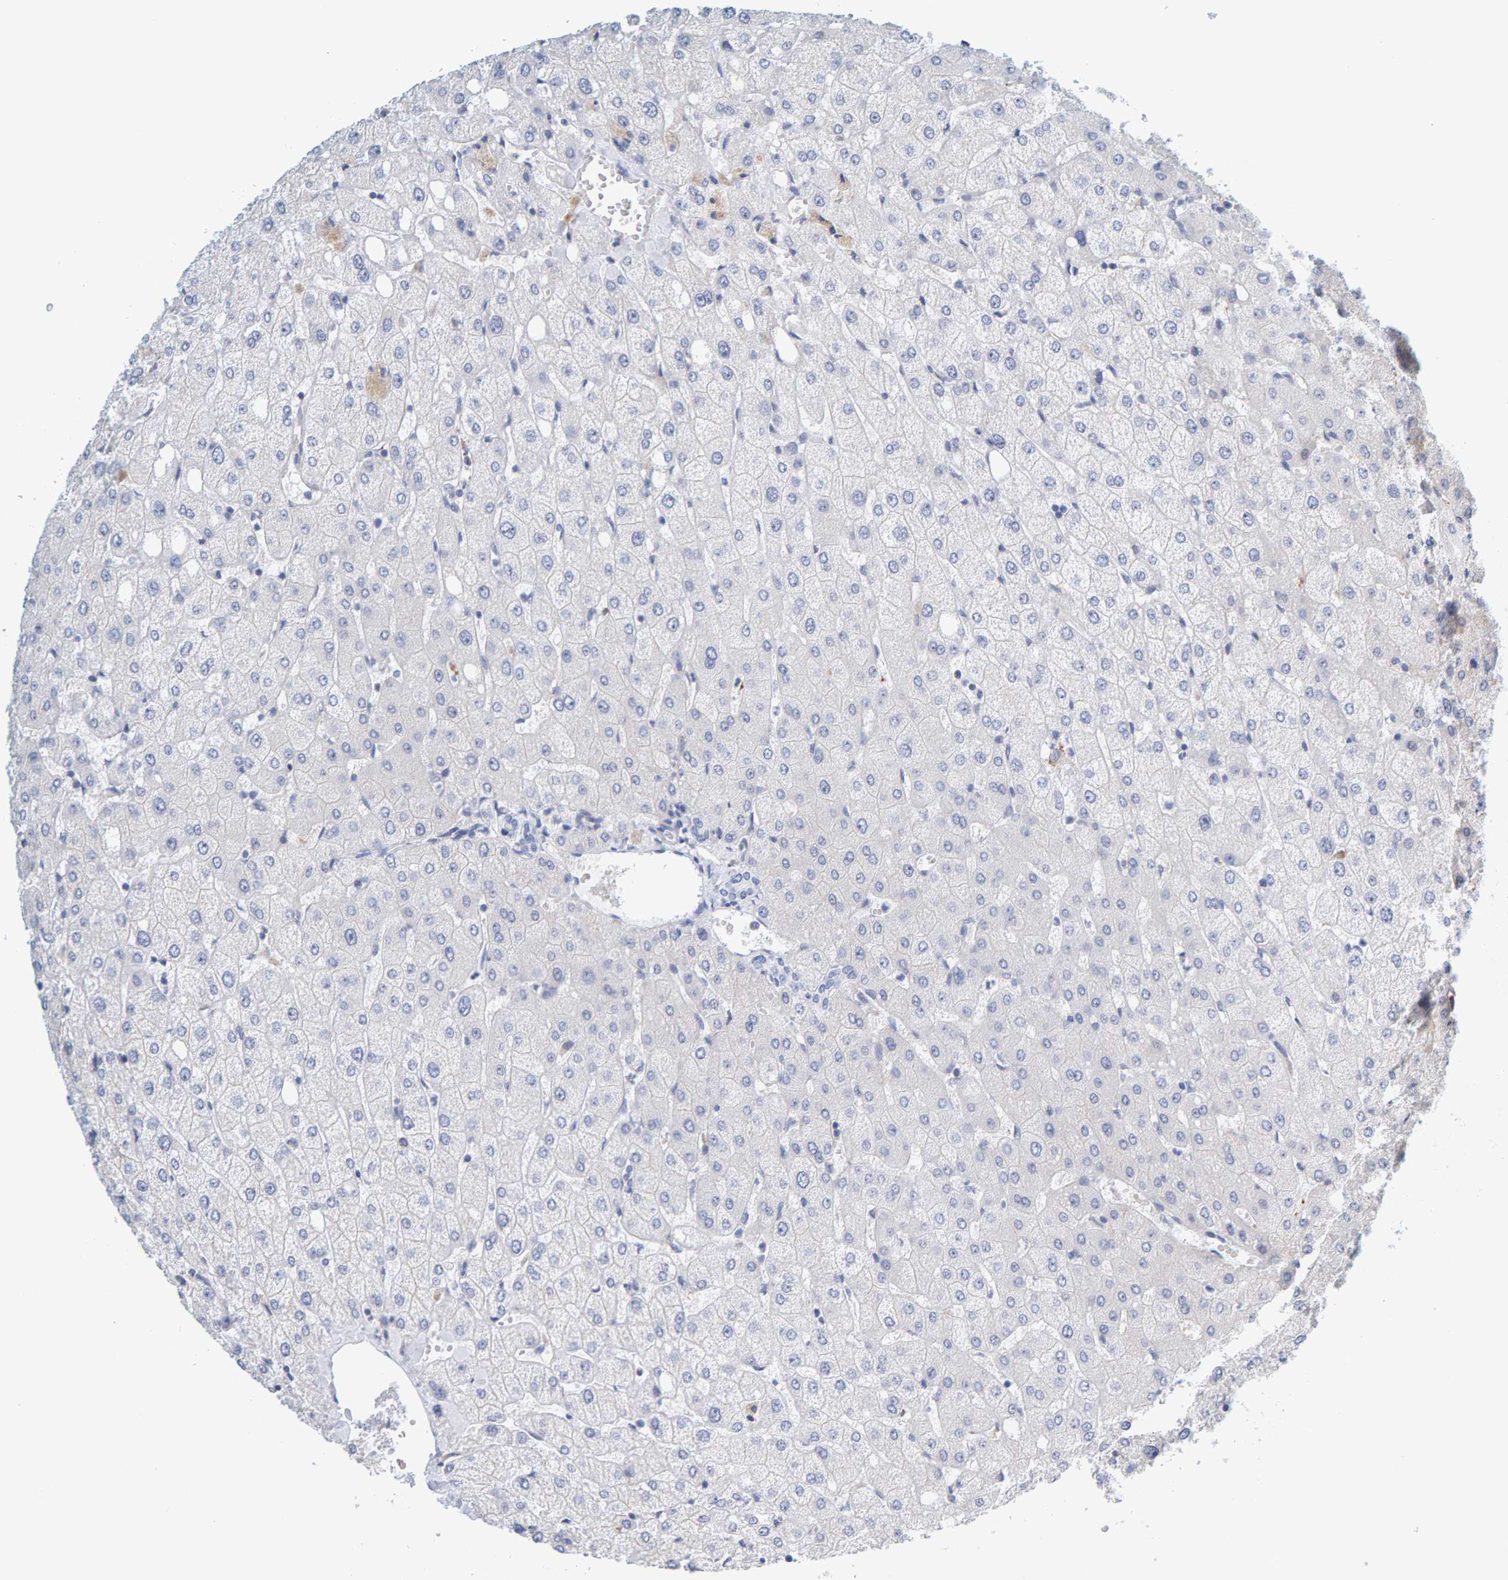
{"staining": {"intensity": "negative", "quantity": "none", "location": "none"}, "tissue": "liver", "cell_type": "Cholangiocytes", "image_type": "normal", "snomed": [{"axis": "morphology", "description": "Normal tissue, NOS"}, {"axis": "topography", "description": "Liver"}], "caption": "The histopathology image reveals no staining of cholangiocytes in normal liver. (Stains: DAB immunohistochemistry (IHC) with hematoxylin counter stain, Microscopy: brightfield microscopy at high magnification).", "gene": "MOG", "patient": {"sex": "female", "age": 54}}